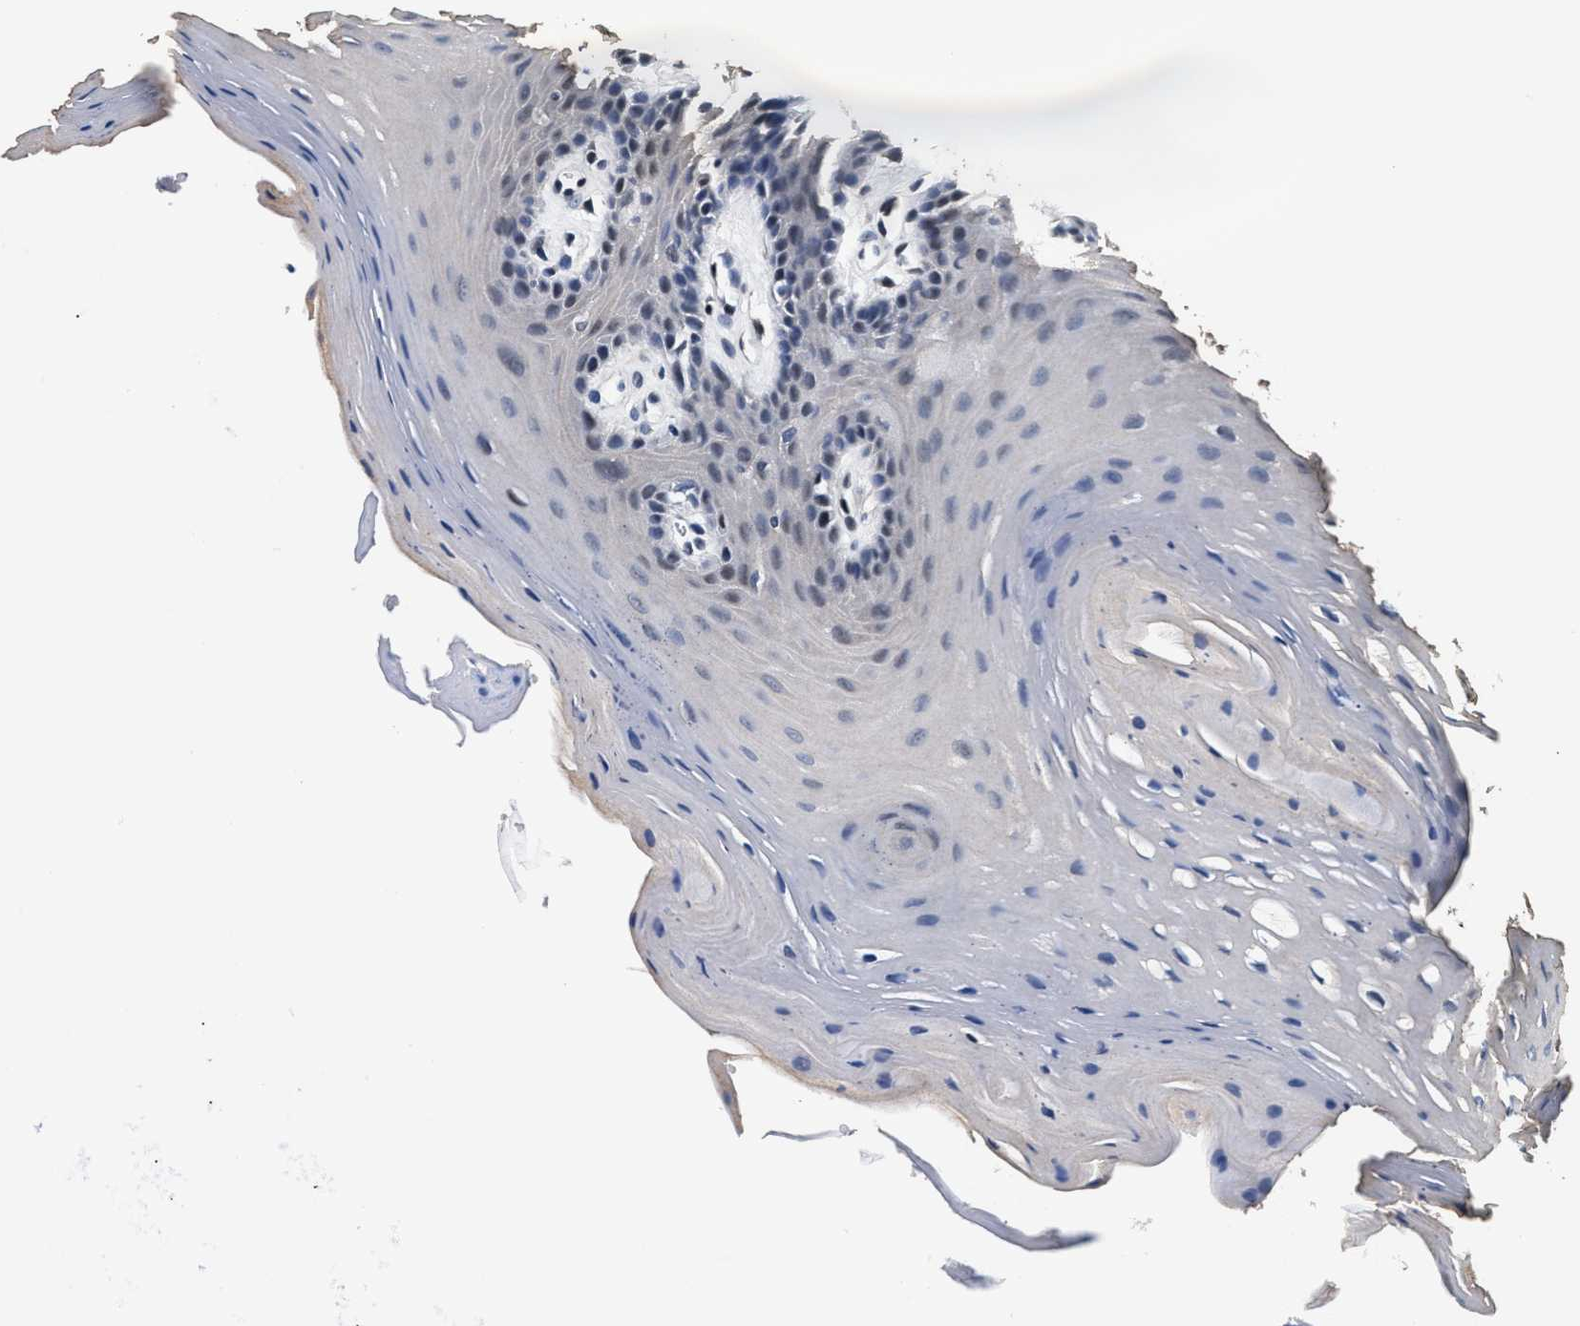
{"staining": {"intensity": "weak", "quantity": "<25%", "location": "cytoplasmic/membranous,nuclear"}, "tissue": "oral mucosa", "cell_type": "Squamous epithelial cells", "image_type": "normal", "snomed": [{"axis": "morphology", "description": "Normal tissue, NOS"}, {"axis": "morphology", "description": "Squamous cell carcinoma, NOS"}, {"axis": "topography", "description": "Oral tissue"}, {"axis": "topography", "description": "Head-Neck"}], "caption": "An IHC micrograph of normal oral mucosa is shown. There is no staining in squamous epithelial cells of oral mucosa. (DAB (3,3'-diaminobenzidine) immunohistochemistry, high magnification).", "gene": "USP16", "patient": {"sex": "male", "age": 71}}